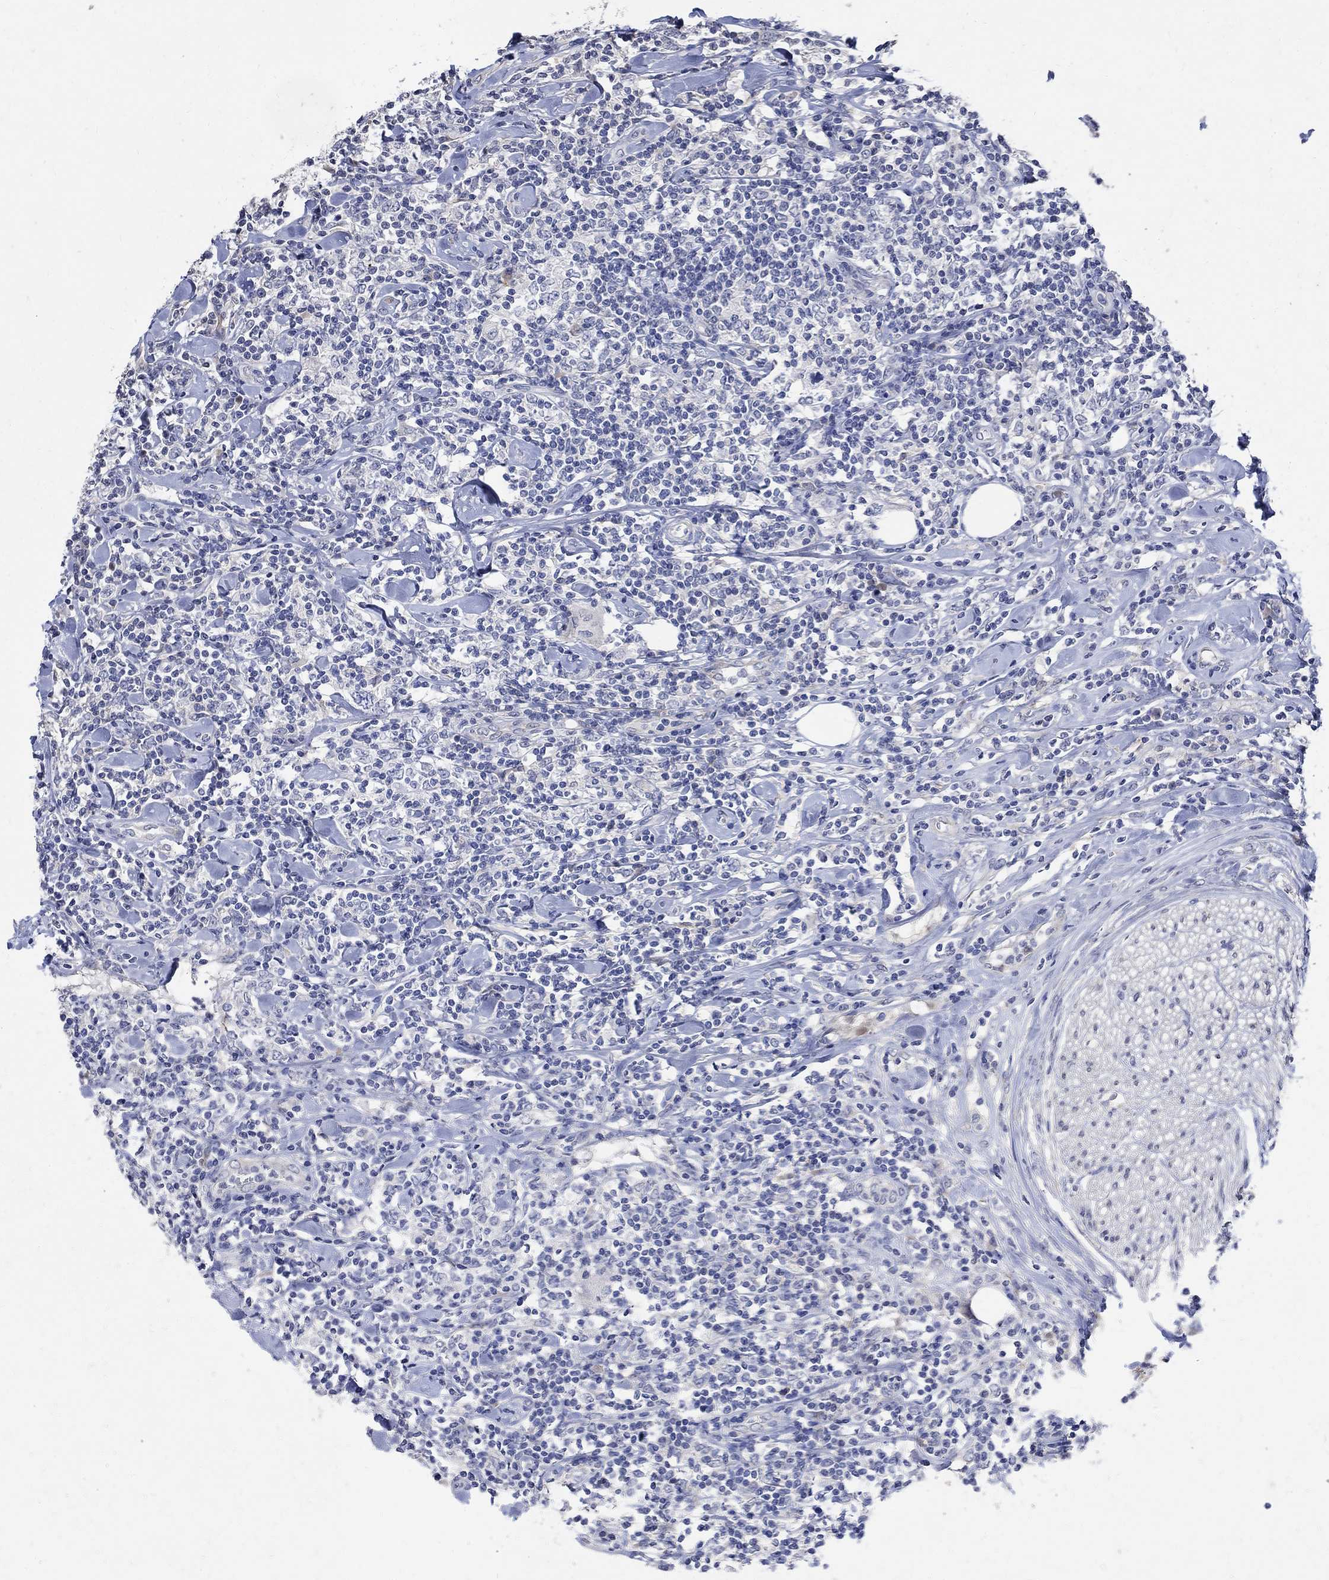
{"staining": {"intensity": "negative", "quantity": "none", "location": "none"}, "tissue": "lymphoma", "cell_type": "Tumor cells", "image_type": "cancer", "snomed": [{"axis": "morphology", "description": "Malignant lymphoma, non-Hodgkin's type, High grade"}, {"axis": "topography", "description": "Lymph node"}], "caption": "Immunohistochemical staining of human malignant lymphoma, non-Hodgkin's type (high-grade) shows no significant staining in tumor cells.", "gene": "TMEM169", "patient": {"sex": "female", "age": 84}}